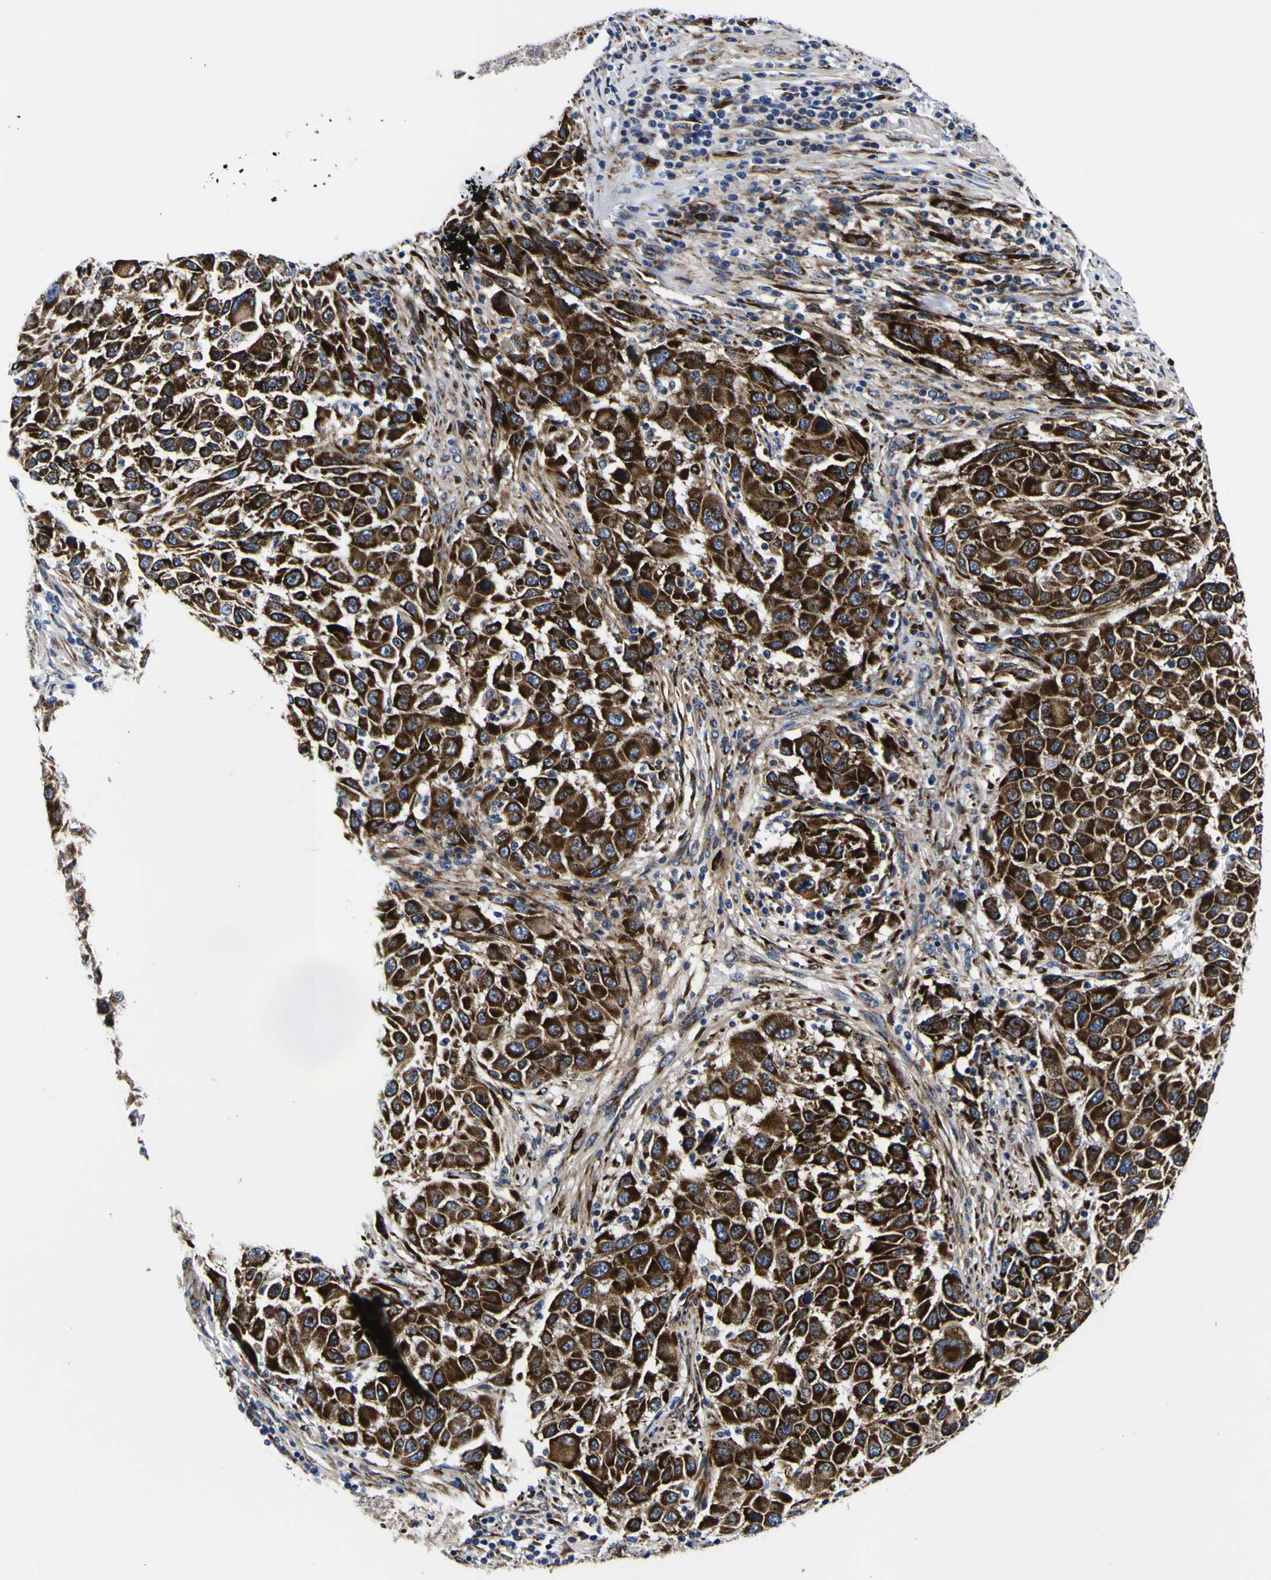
{"staining": {"intensity": "strong", "quantity": ">75%", "location": "cytoplasmic/membranous"}, "tissue": "melanoma", "cell_type": "Tumor cells", "image_type": "cancer", "snomed": [{"axis": "morphology", "description": "Malignant melanoma, Metastatic site"}, {"axis": "topography", "description": "Lymph node"}], "caption": "High-power microscopy captured an immunohistochemistry (IHC) micrograph of melanoma, revealing strong cytoplasmic/membranous staining in about >75% of tumor cells. The staining was performed using DAB, with brown indicating positive protein expression. Nuclei are stained blue with hematoxylin.", "gene": "SCD", "patient": {"sex": "male", "age": 61}}